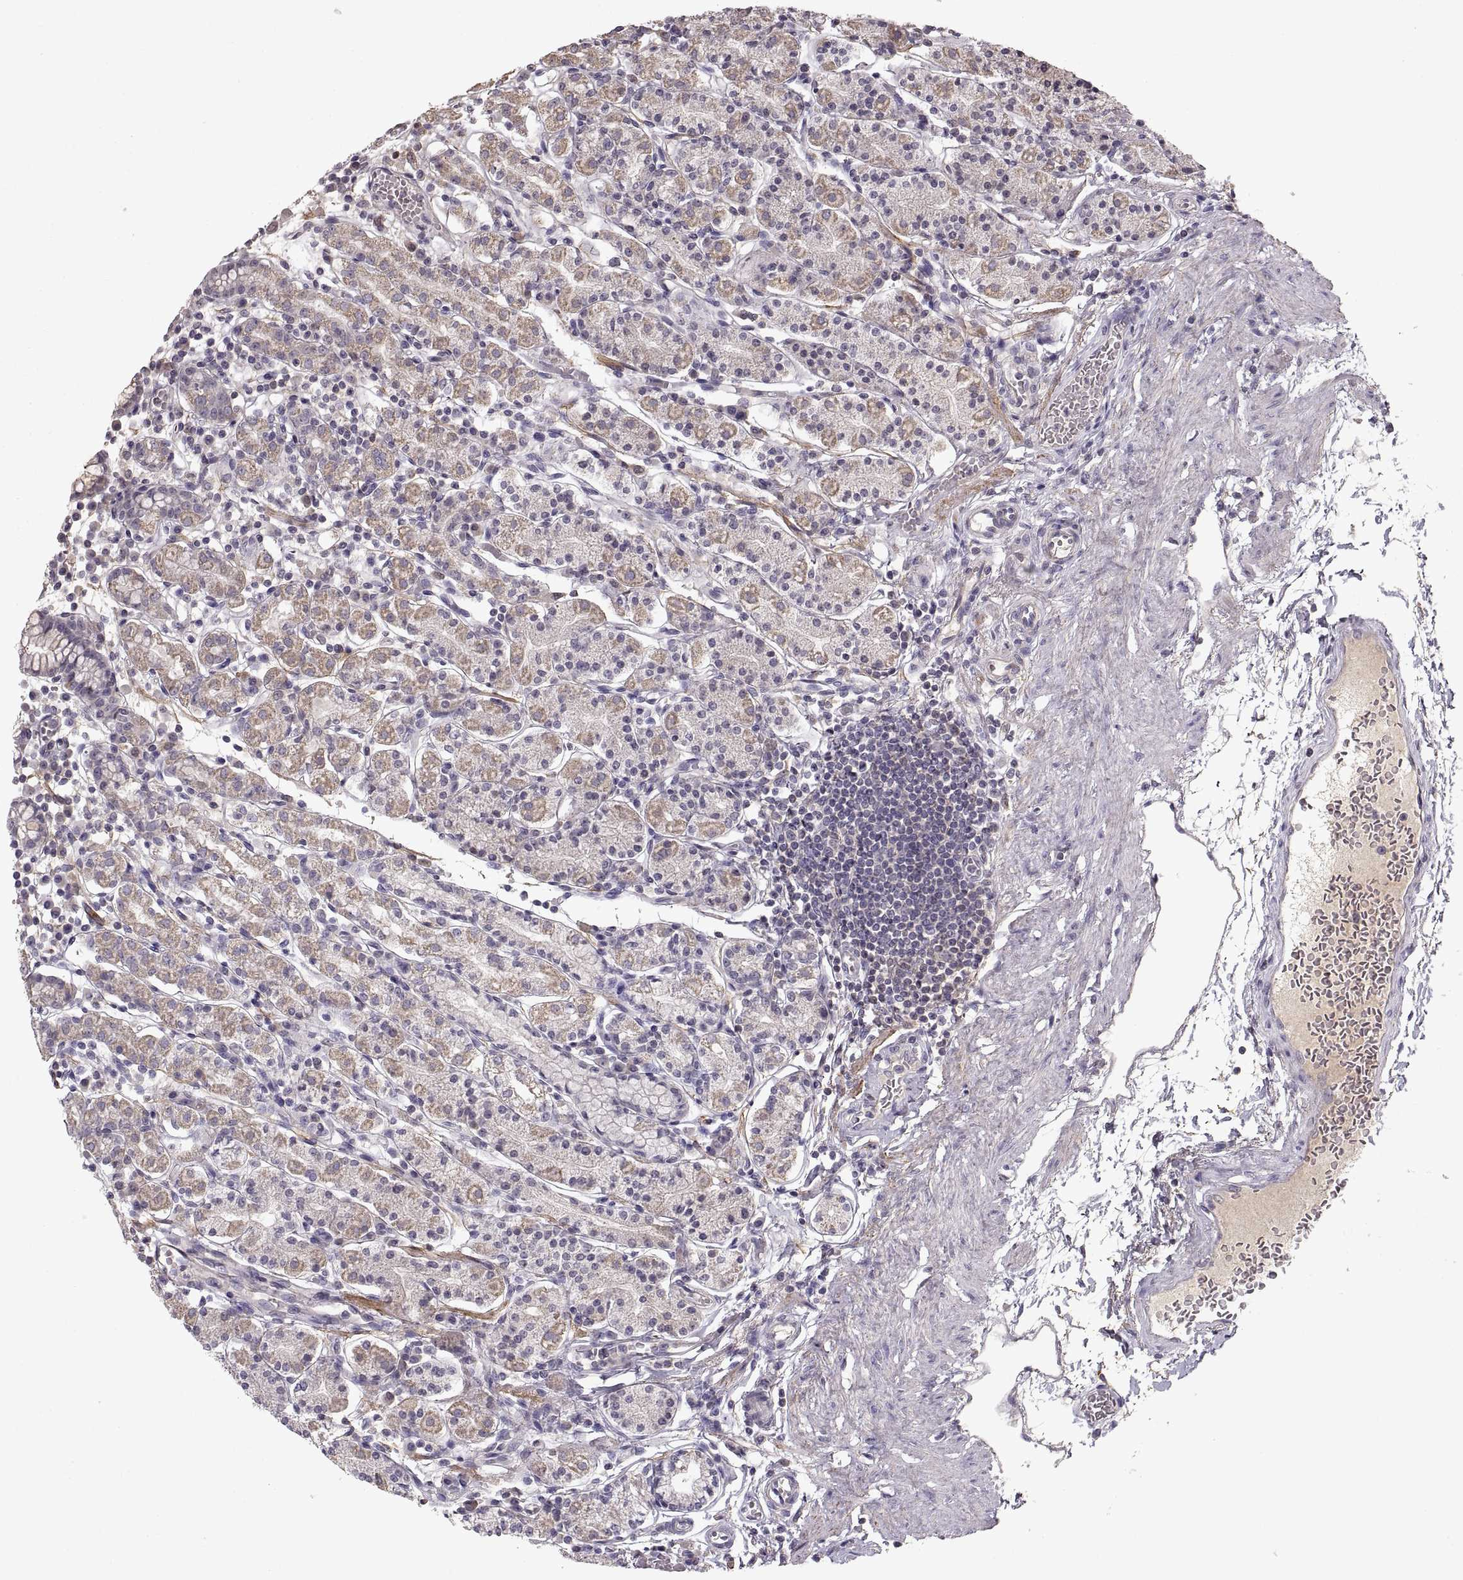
{"staining": {"intensity": "moderate", "quantity": "<25%", "location": "cytoplasmic/membranous"}, "tissue": "stomach", "cell_type": "Glandular cells", "image_type": "normal", "snomed": [{"axis": "morphology", "description": "Normal tissue, NOS"}, {"axis": "topography", "description": "Stomach, upper"}, {"axis": "topography", "description": "Stomach"}], "caption": "Immunohistochemistry photomicrograph of normal stomach: human stomach stained using IHC reveals low levels of moderate protein expression localized specifically in the cytoplasmic/membranous of glandular cells, appearing as a cytoplasmic/membranous brown color.", "gene": "ADAM11", "patient": {"sex": "male", "age": 62}}